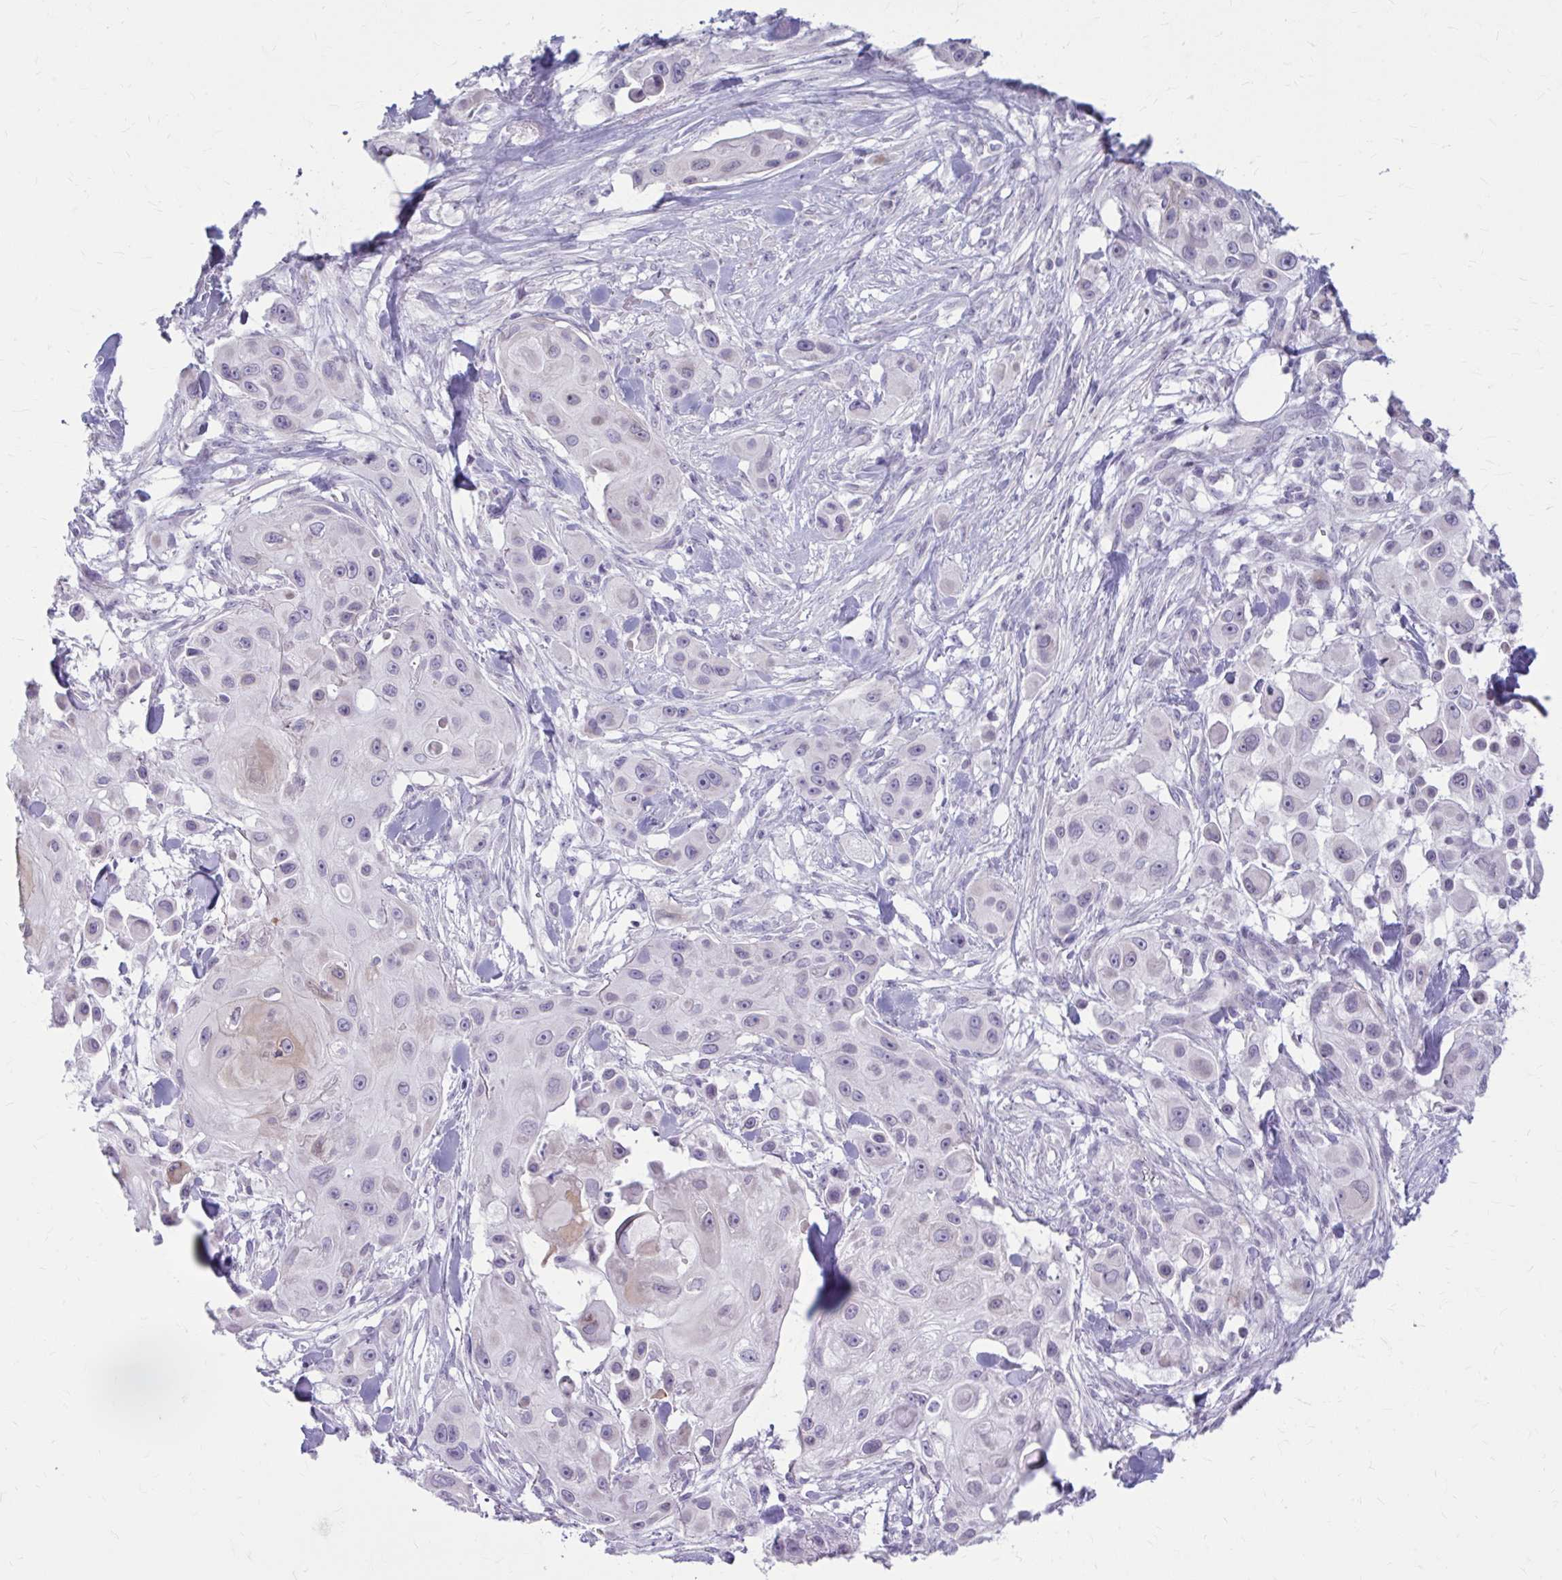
{"staining": {"intensity": "negative", "quantity": "none", "location": "none"}, "tissue": "skin cancer", "cell_type": "Tumor cells", "image_type": "cancer", "snomed": [{"axis": "morphology", "description": "Squamous cell carcinoma, NOS"}, {"axis": "topography", "description": "Skin"}], "caption": "Protein analysis of squamous cell carcinoma (skin) shows no significant expression in tumor cells.", "gene": "MSMO1", "patient": {"sex": "male", "age": 63}}